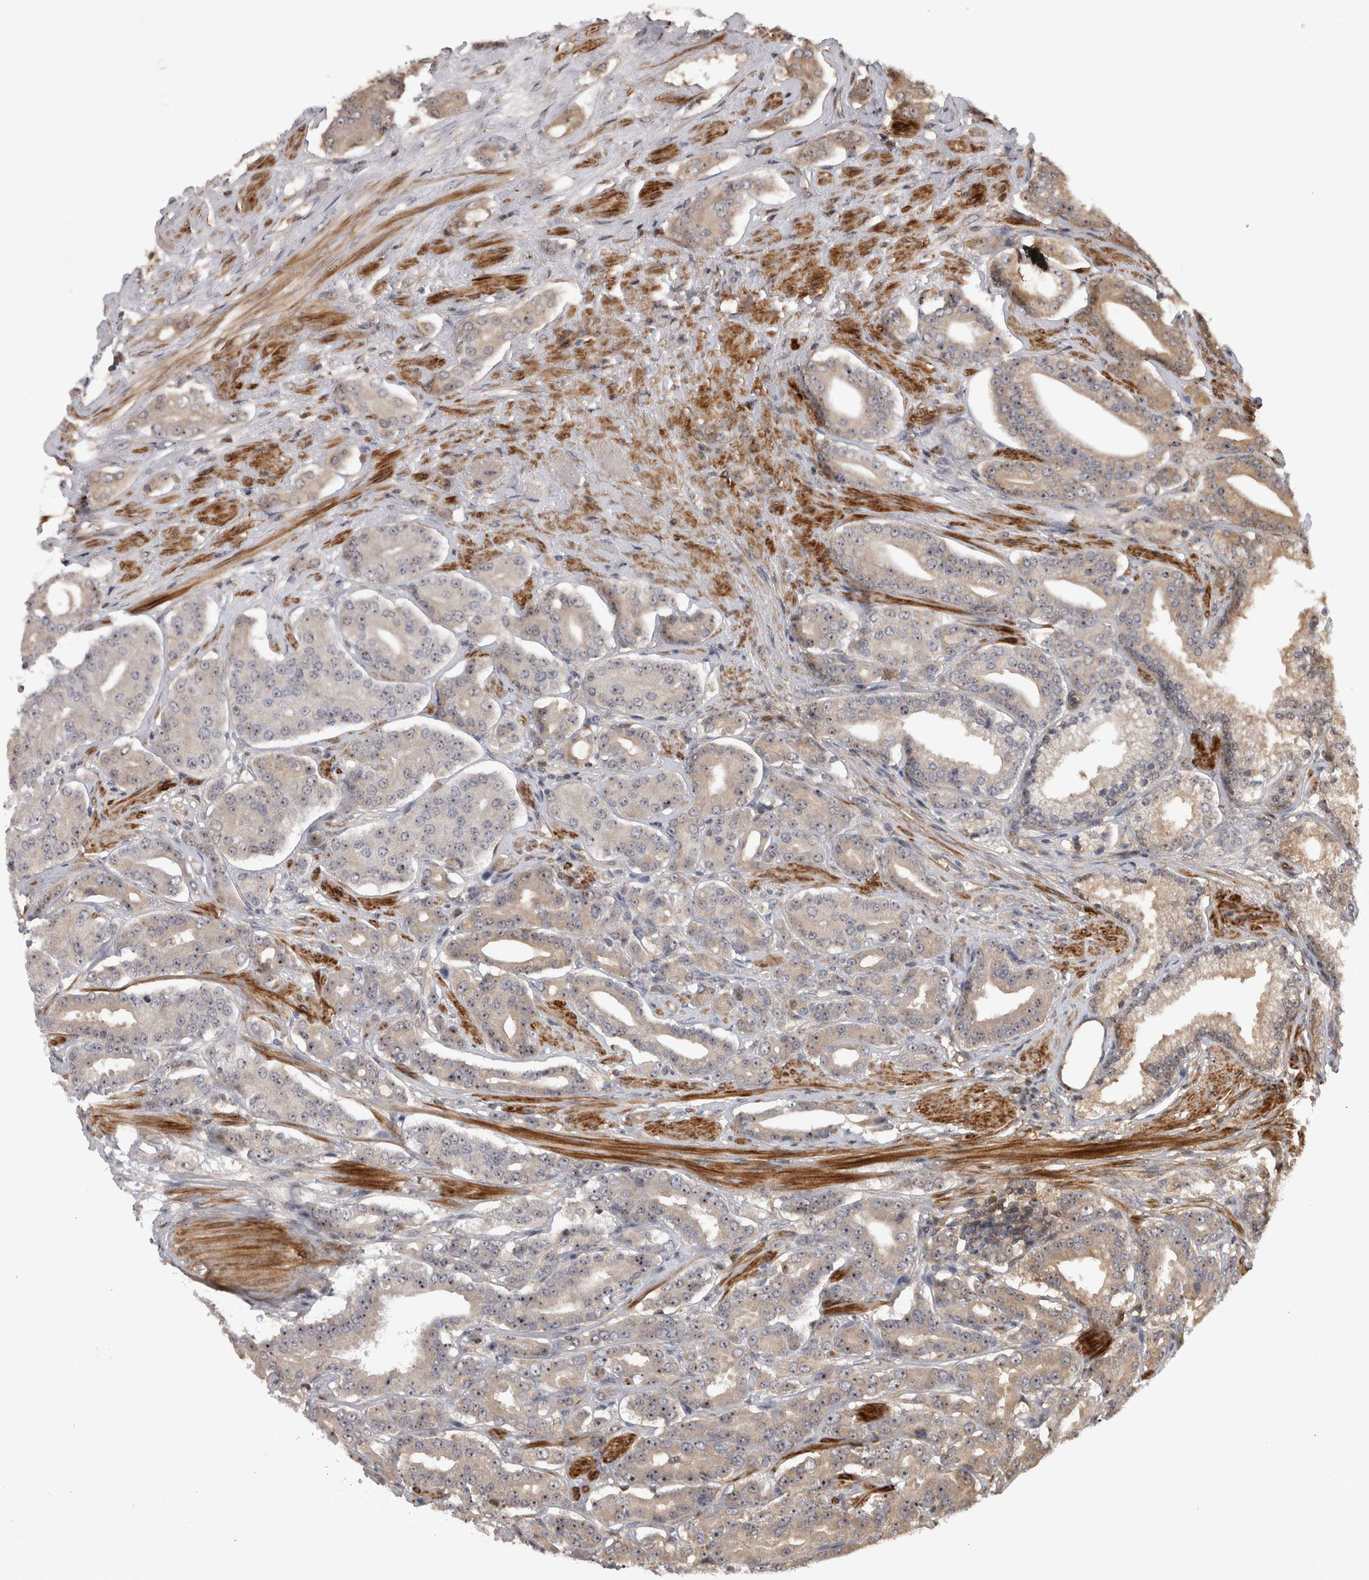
{"staining": {"intensity": "weak", "quantity": "25%-75%", "location": "cytoplasmic/membranous,nuclear"}, "tissue": "prostate cancer", "cell_type": "Tumor cells", "image_type": "cancer", "snomed": [{"axis": "morphology", "description": "Adenocarcinoma, High grade"}, {"axis": "topography", "description": "Prostate"}], "caption": "Prostate cancer (high-grade adenocarcinoma) stained with a brown dye reveals weak cytoplasmic/membranous and nuclear positive staining in approximately 25%-75% of tumor cells.", "gene": "TDRD7", "patient": {"sex": "male", "age": 71}}